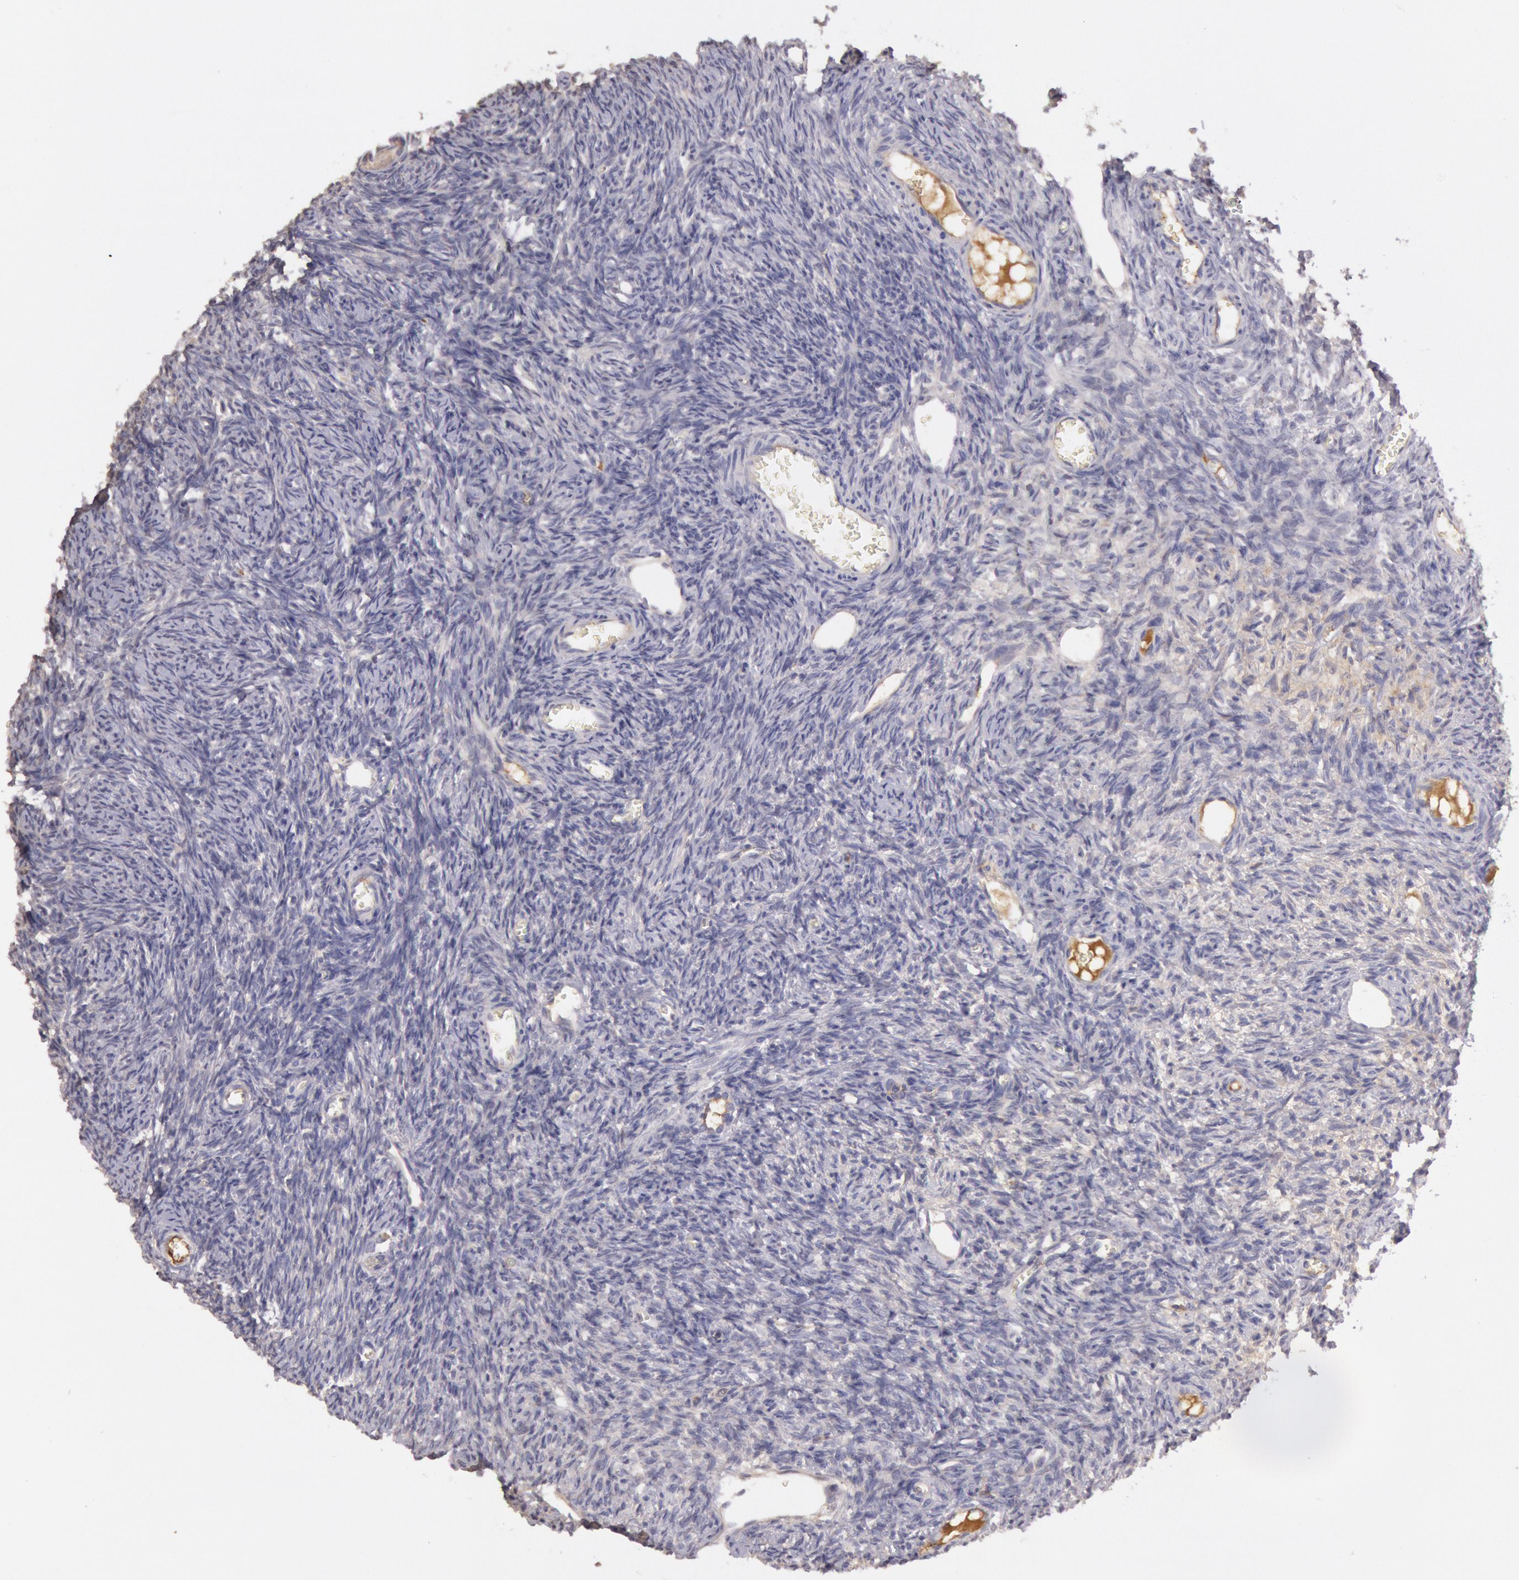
{"staining": {"intensity": "negative", "quantity": "none", "location": "none"}, "tissue": "ovary", "cell_type": "Ovarian stroma cells", "image_type": "normal", "snomed": [{"axis": "morphology", "description": "Normal tissue, NOS"}, {"axis": "topography", "description": "Ovary"}], "caption": "Immunohistochemistry (IHC) image of unremarkable ovary stained for a protein (brown), which shows no positivity in ovarian stroma cells.", "gene": "C1R", "patient": {"sex": "female", "age": 27}}